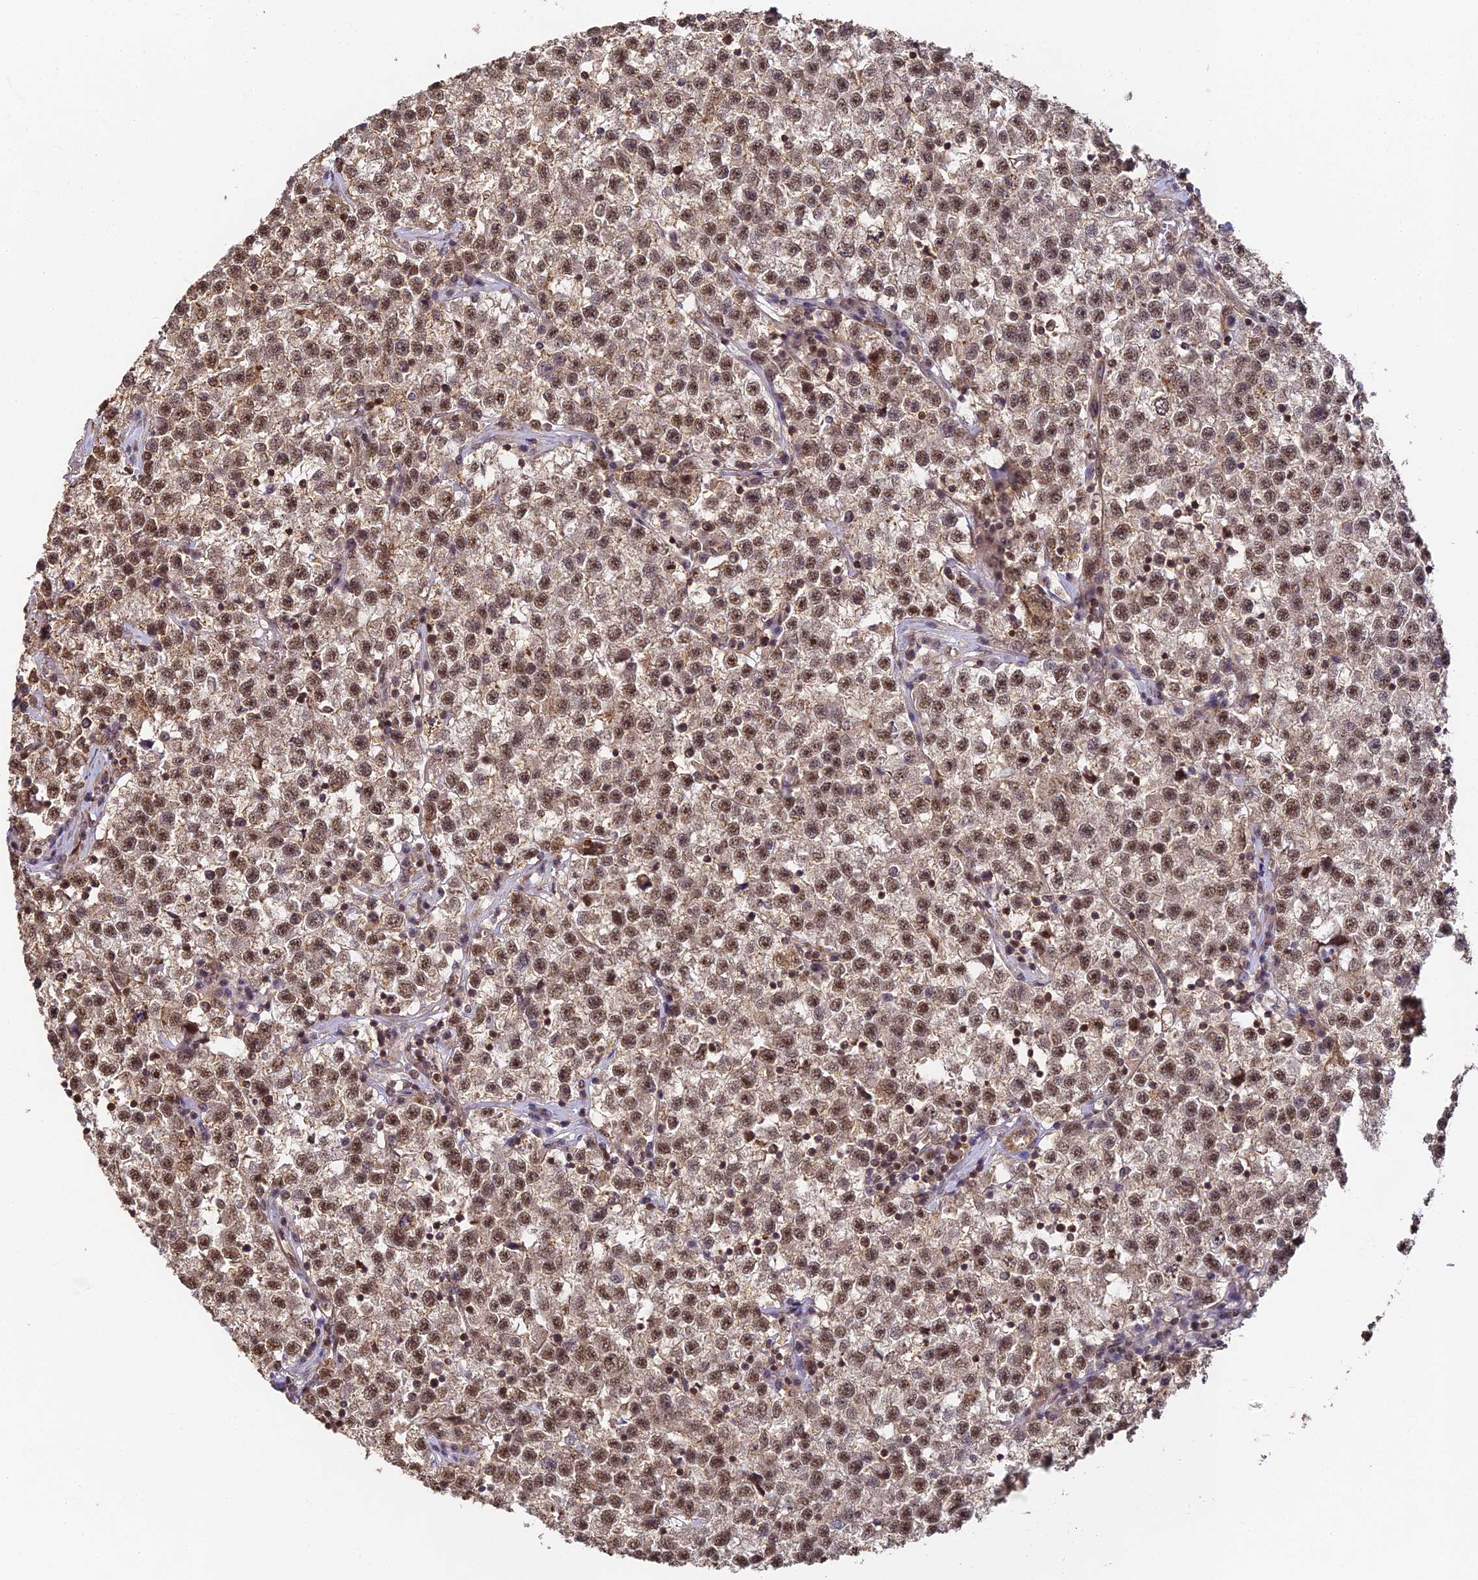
{"staining": {"intensity": "moderate", "quantity": ">75%", "location": "cytoplasmic/membranous,nuclear"}, "tissue": "testis cancer", "cell_type": "Tumor cells", "image_type": "cancer", "snomed": [{"axis": "morphology", "description": "Seminoma, NOS"}, {"axis": "topography", "description": "Testis"}], "caption": "IHC (DAB (3,3'-diaminobenzidine)) staining of testis seminoma exhibits moderate cytoplasmic/membranous and nuclear protein positivity in about >75% of tumor cells. (DAB = brown stain, brightfield microscopy at high magnification).", "gene": "ZNF443", "patient": {"sex": "male", "age": 22}}